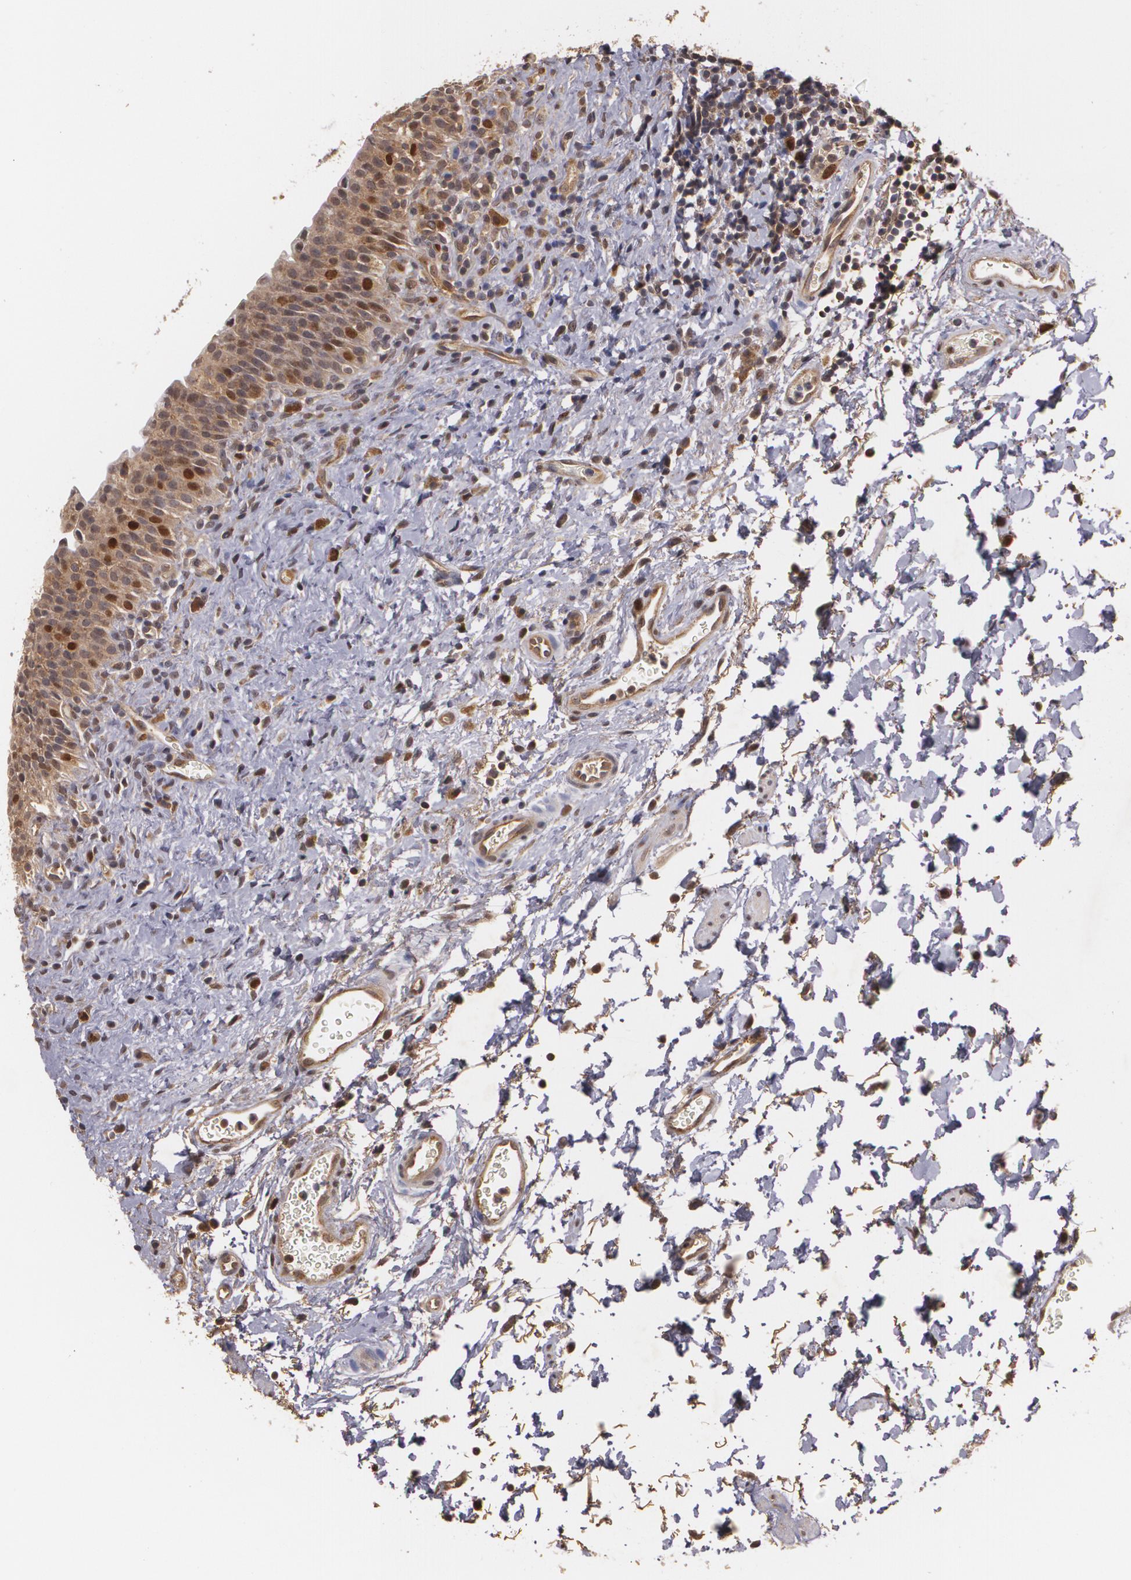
{"staining": {"intensity": "moderate", "quantity": "25%-75%", "location": "cytoplasmic/membranous,nuclear"}, "tissue": "urinary bladder", "cell_type": "Urothelial cells", "image_type": "normal", "snomed": [{"axis": "morphology", "description": "Normal tissue, NOS"}, {"axis": "topography", "description": "Urinary bladder"}], "caption": "Immunohistochemical staining of normal urinary bladder demonstrates moderate cytoplasmic/membranous,nuclear protein expression in about 25%-75% of urothelial cells.", "gene": "BRCA1", "patient": {"sex": "male", "age": 51}}